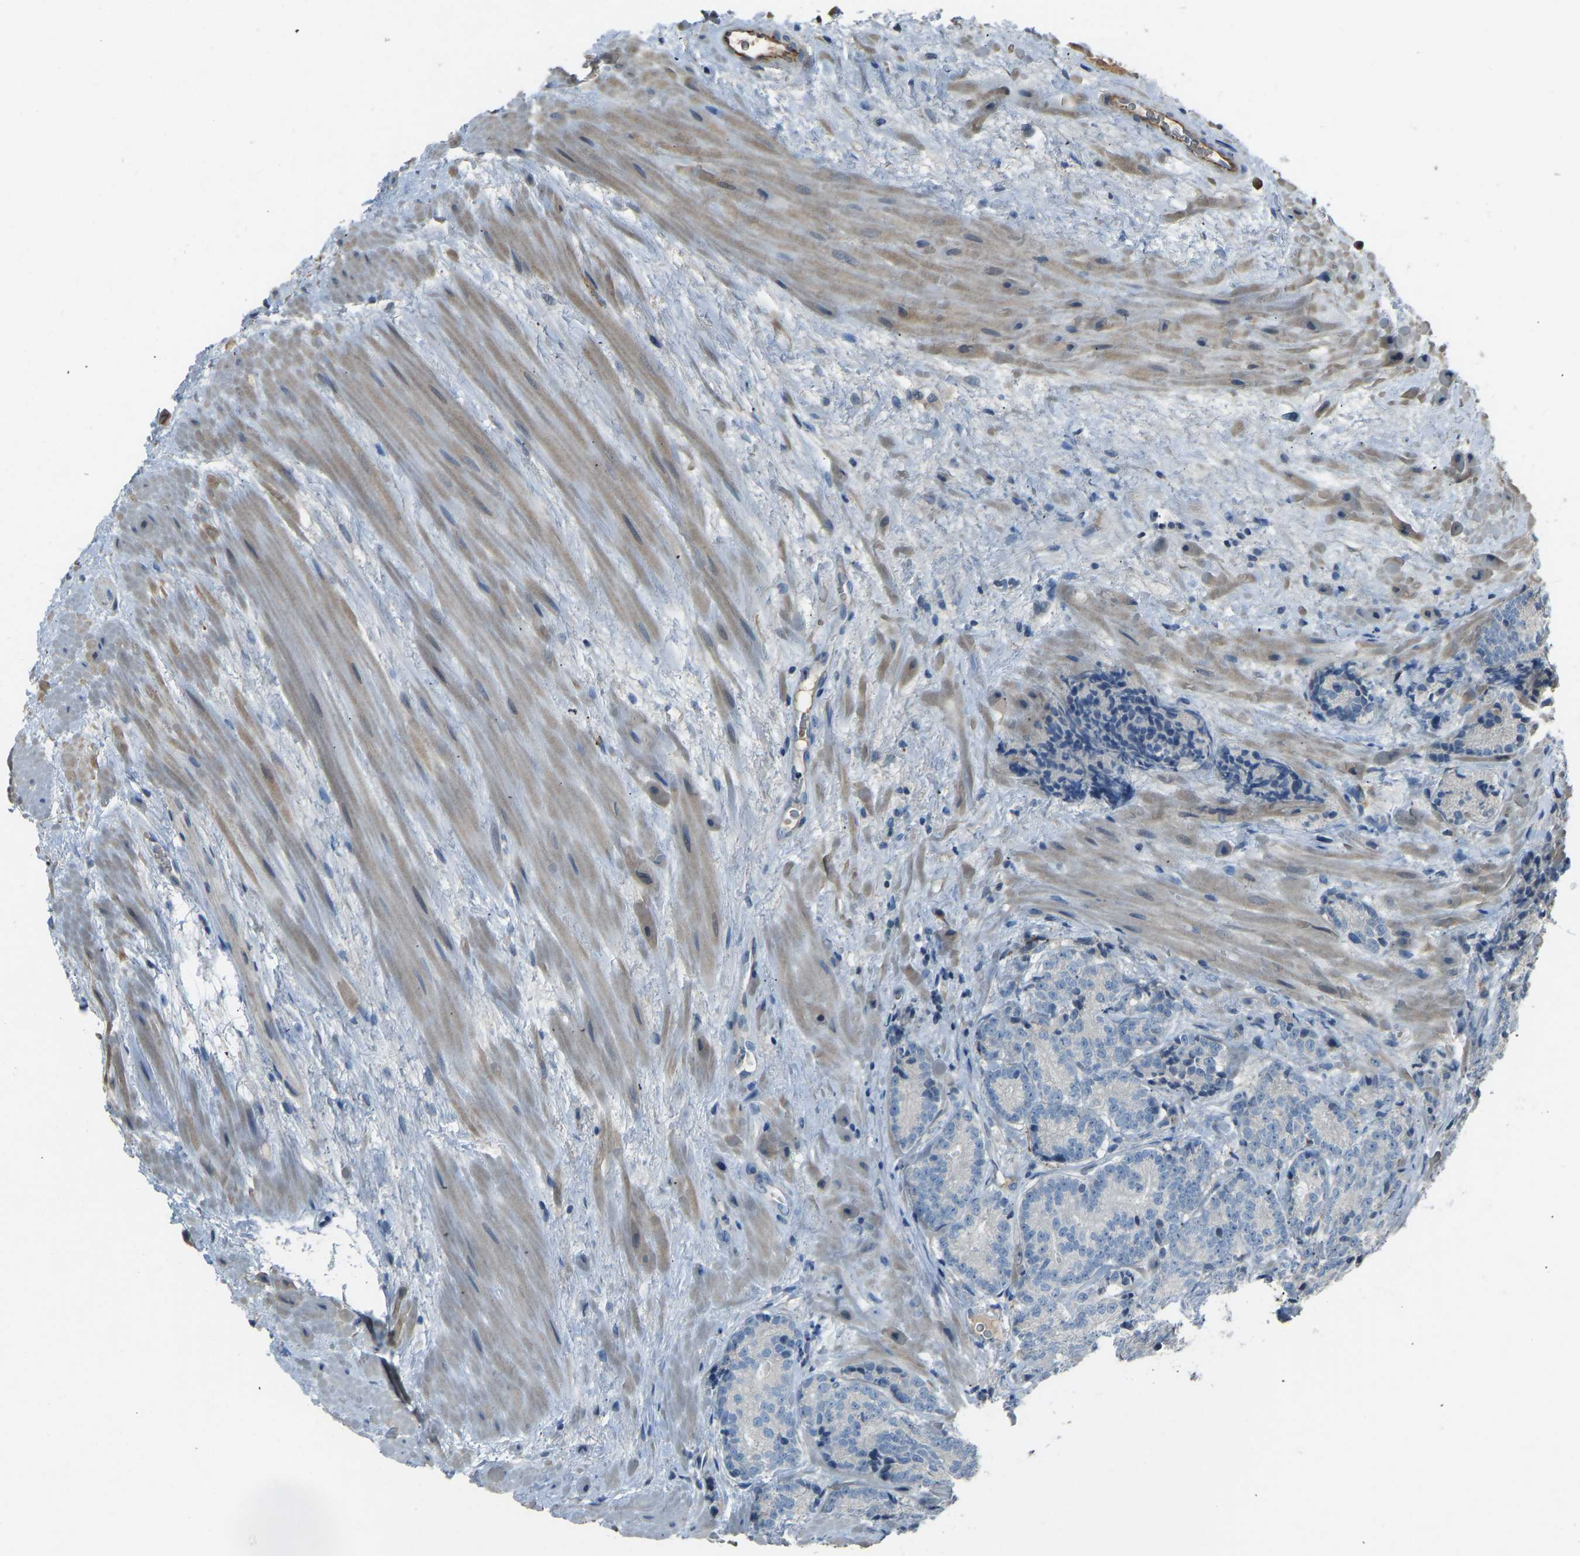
{"staining": {"intensity": "negative", "quantity": "none", "location": "none"}, "tissue": "prostate cancer", "cell_type": "Tumor cells", "image_type": "cancer", "snomed": [{"axis": "morphology", "description": "Adenocarcinoma, High grade"}, {"axis": "topography", "description": "Prostate"}], "caption": "An image of human high-grade adenocarcinoma (prostate) is negative for staining in tumor cells.", "gene": "FBLN2", "patient": {"sex": "male", "age": 61}}